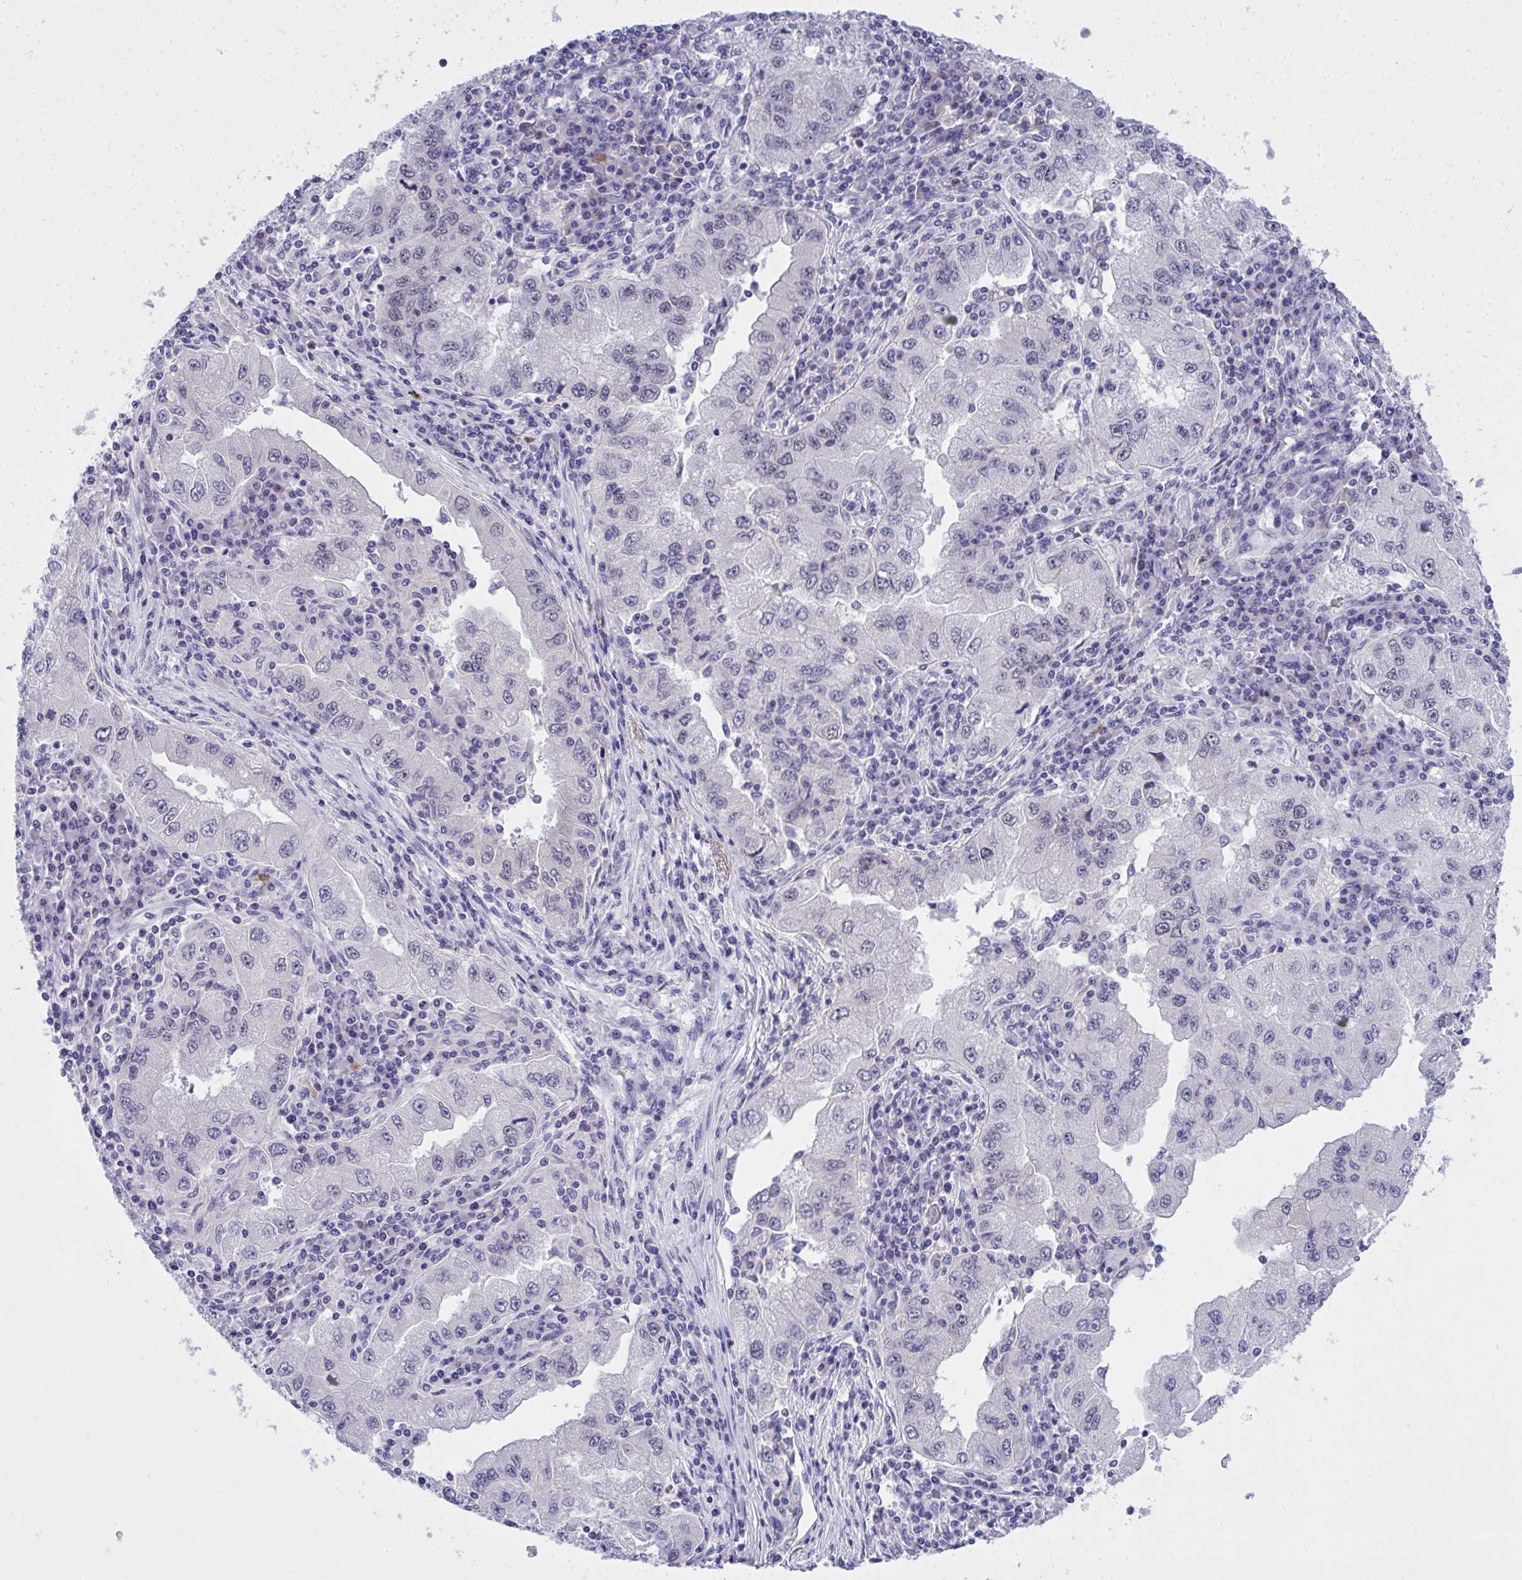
{"staining": {"intensity": "negative", "quantity": "none", "location": "none"}, "tissue": "lung cancer", "cell_type": "Tumor cells", "image_type": "cancer", "snomed": [{"axis": "morphology", "description": "Adenocarcinoma, NOS"}, {"axis": "morphology", "description": "Adenocarcinoma primary or metastatic"}, {"axis": "topography", "description": "Lung"}], "caption": "The immunohistochemistry photomicrograph has no significant positivity in tumor cells of lung cancer (adenocarcinoma primary or metastatic) tissue.", "gene": "TEAD4", "patient": {"sex": "male", "age": 74}}